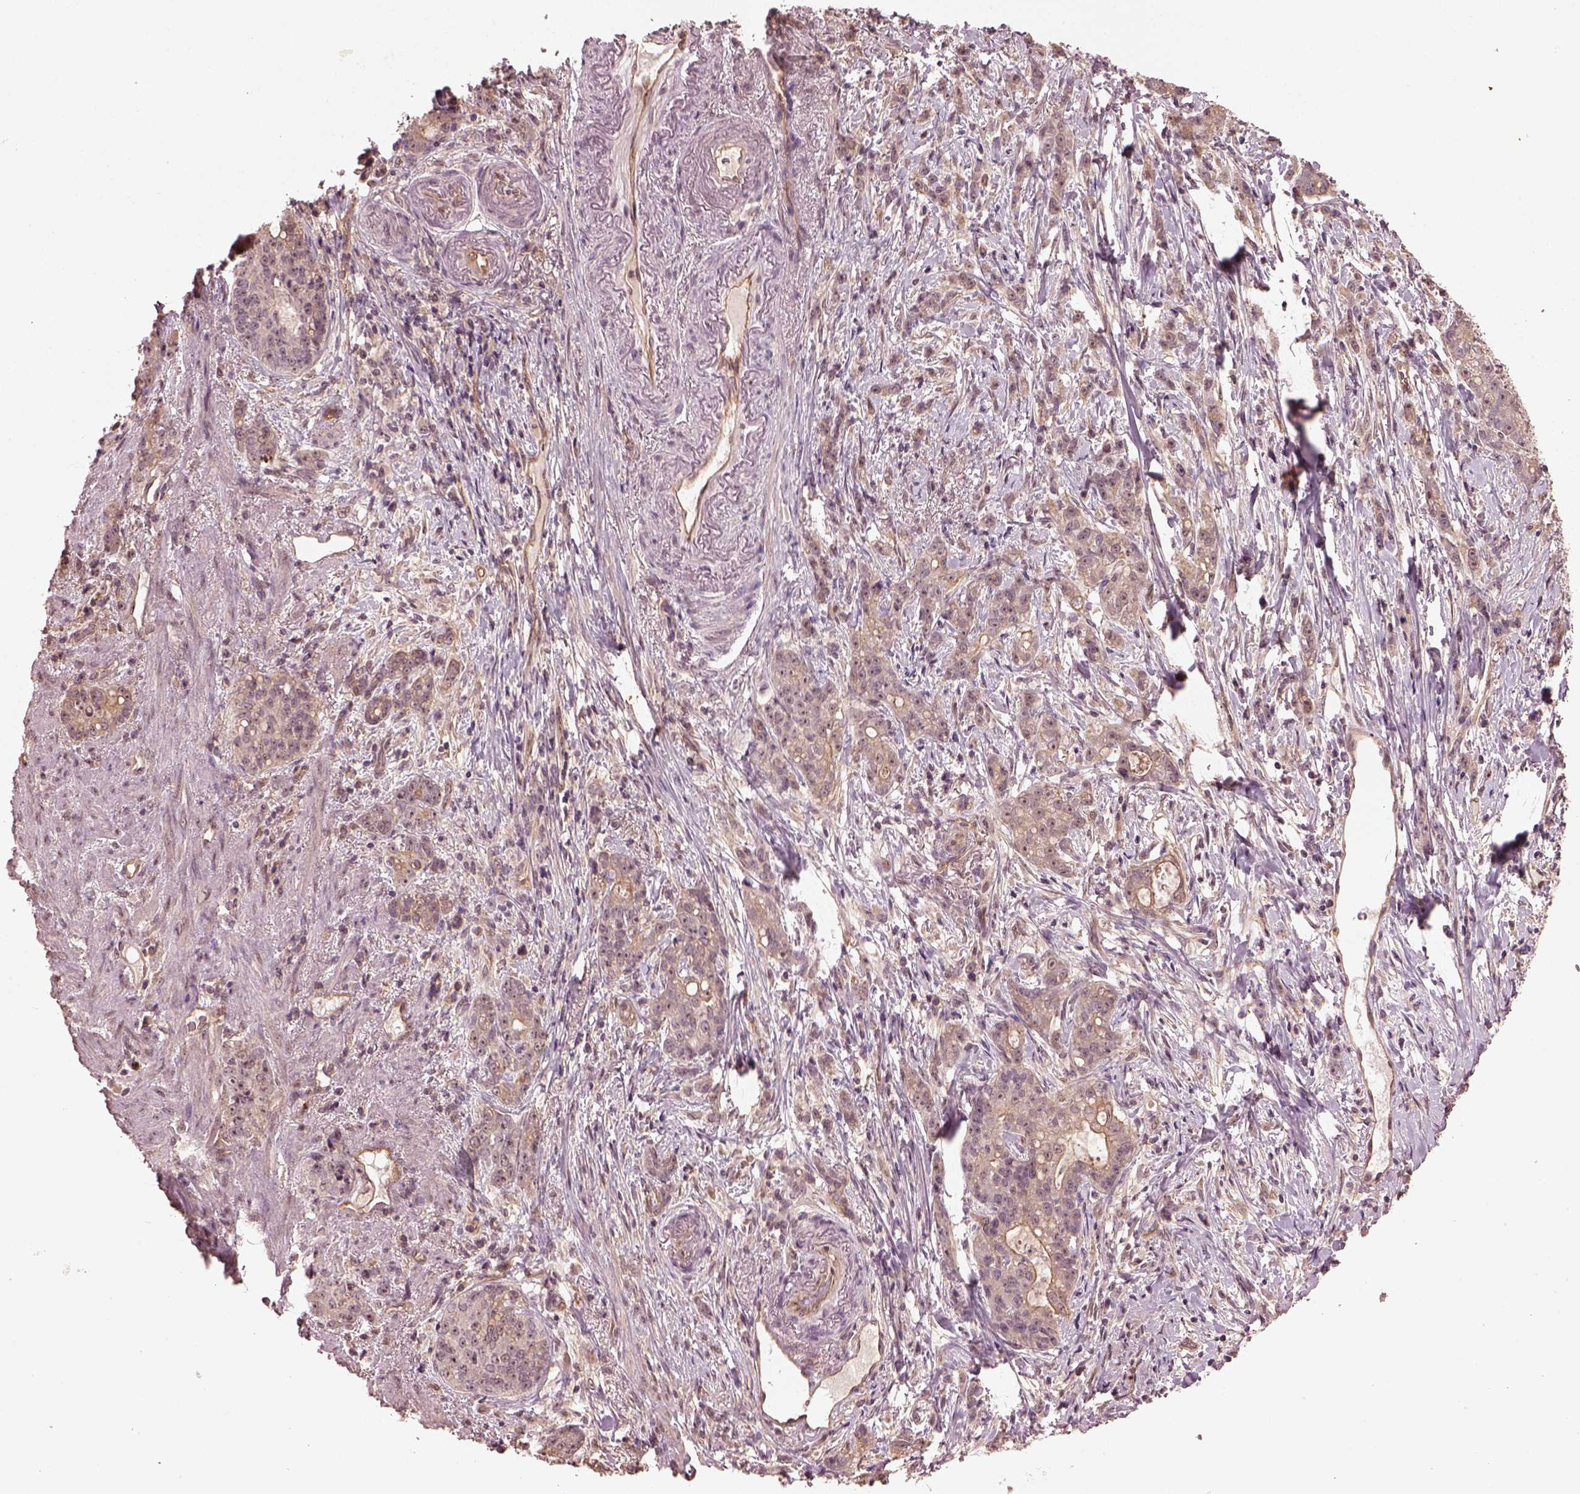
{"staining": {"intensity": "weak", "quantity": "<25%", "location": "nuclear"}, "tissue": "stomach cancer", "cell_type": "Tumor cells", "image_type": "cancer", "snomed": [{"axis": "morphology", "description": "Adenocarcinoma, NOS"}, {"axis": "topography", "description": "Stomach, lower"}], "caption": "Photomicrograph shows no significant protein staining in tumor cells of stomach cancer.", "gene": "GNRH1", "patient": {"sex": "male", "age": 88}}